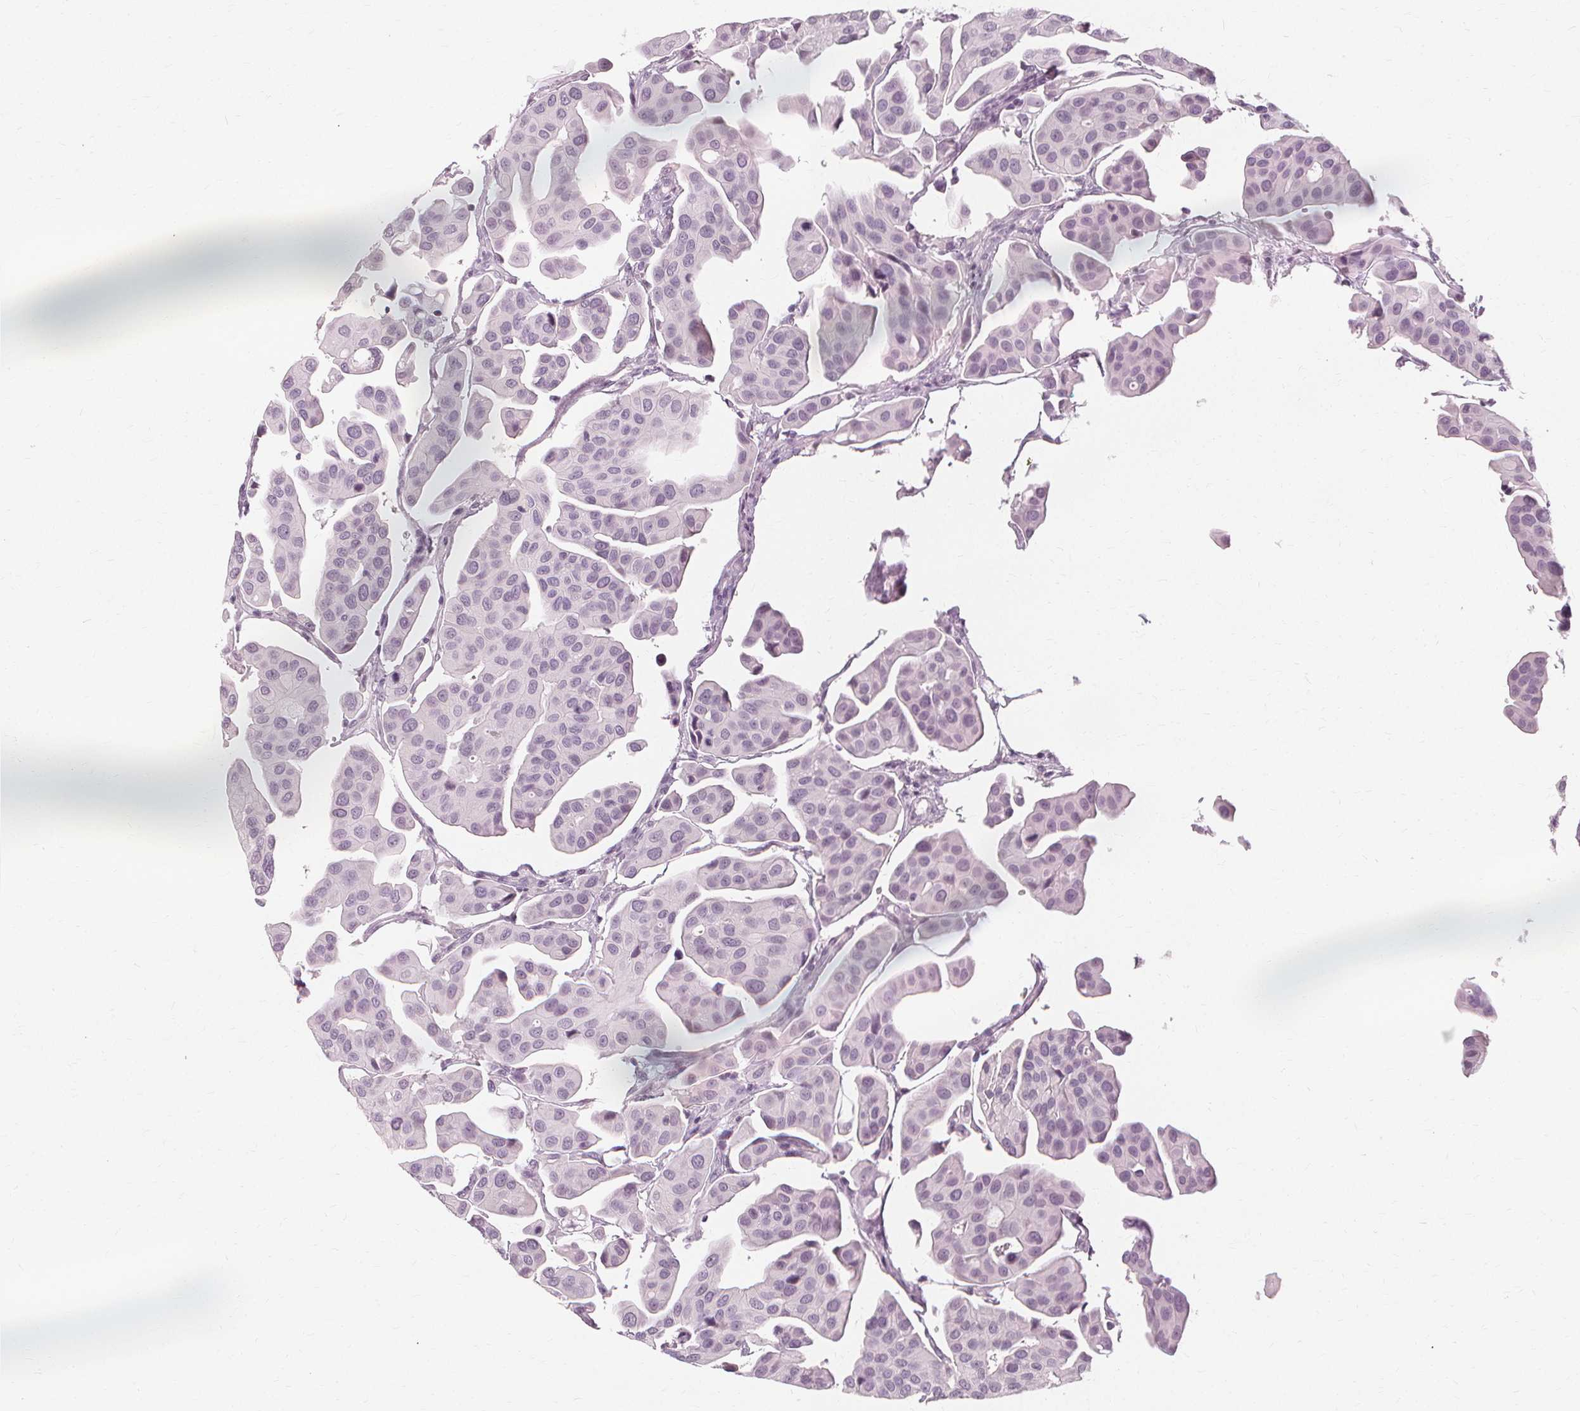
{"staining": {"intensity": "negative", "quantity": "none", "location": "none"}, "tissue": "renal cancer", "cell_type": "Tumor cells", "image_type": "cancer", "snomed": [{"axis": "morphology", "description": "Adenocarcinoma, NOS"}, {"axis": "topography", "description": "Urinary bladder"}], "caption": "DAB (3,3'-diaminobenzidine) immunohistochemical staining of human renal cancer displays no significant expression in tumor cells. (DAB (3,3'-diaminobenzidine) immunohistochemistry (IHC) with hematoxylin counter stain).", "gene": "NXPE1", "patient": {"sex": "male", "age": 61}}